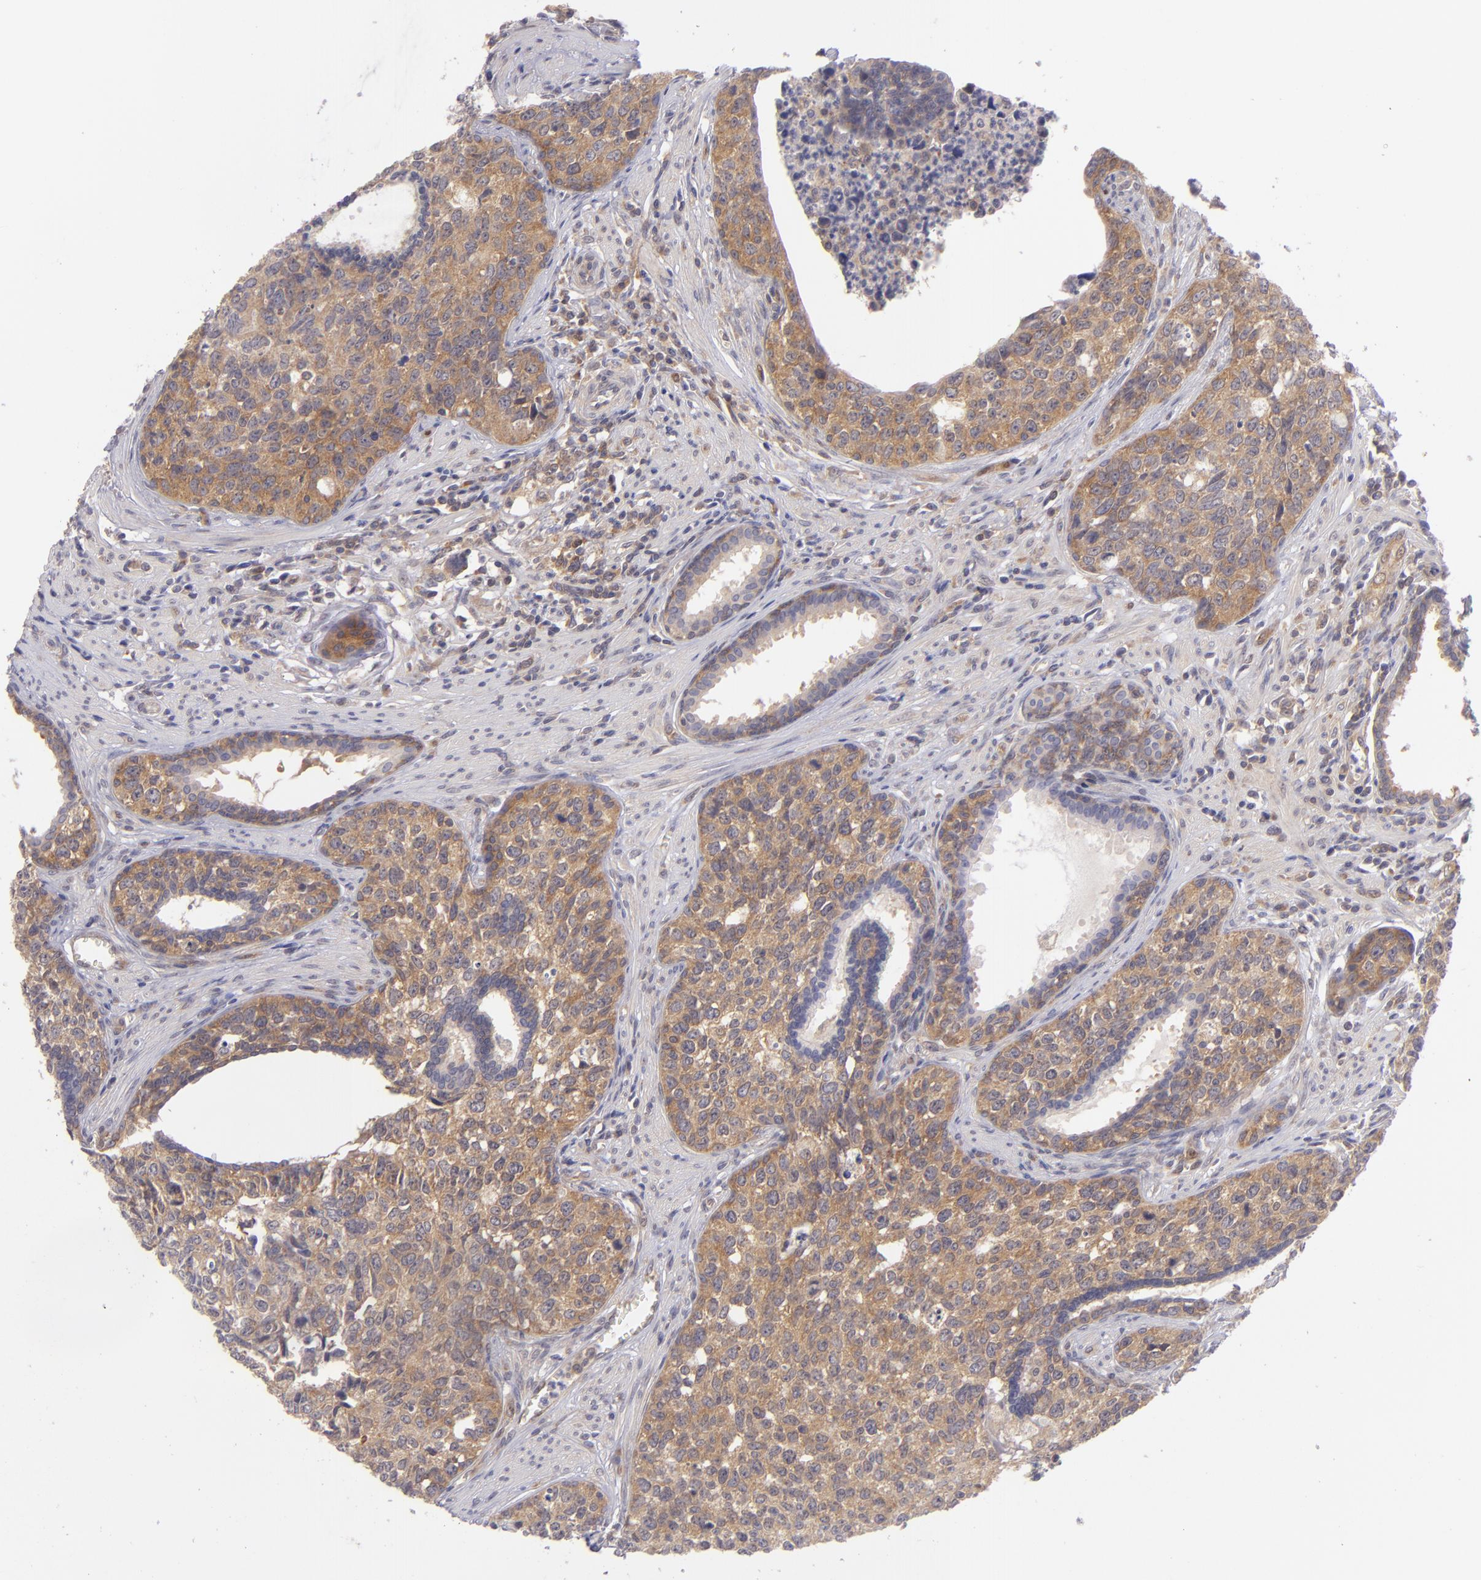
{"staining": {"intensity": "weak", "quantity": ">75%", "location": "cytoplasmic/membranous"}, "tissue": "urothelial cancer", "cell_type": "Tumor cells", "image_type": "cancer", "snomed": [{"axis": "morphology", "description": "Urothelial carcinoma, High grade"}, {"axis": "topography", "description": "Urinary bladder"}], "caption": "An immunohistochemistry (IHC) photomicrograph of neoplastic tissue is shown. Protein staining in brown shows weak cytoplasmic/membranous positivity in high-grade urothelial carcinoma within tumor cells. The staining is performed using DAB brown chromogen to label protein expression. The nuclei are counter-stained blue using hematoxylin.", "gene": "PTPN13", "patient": {"sex": "male", "age": 81}}